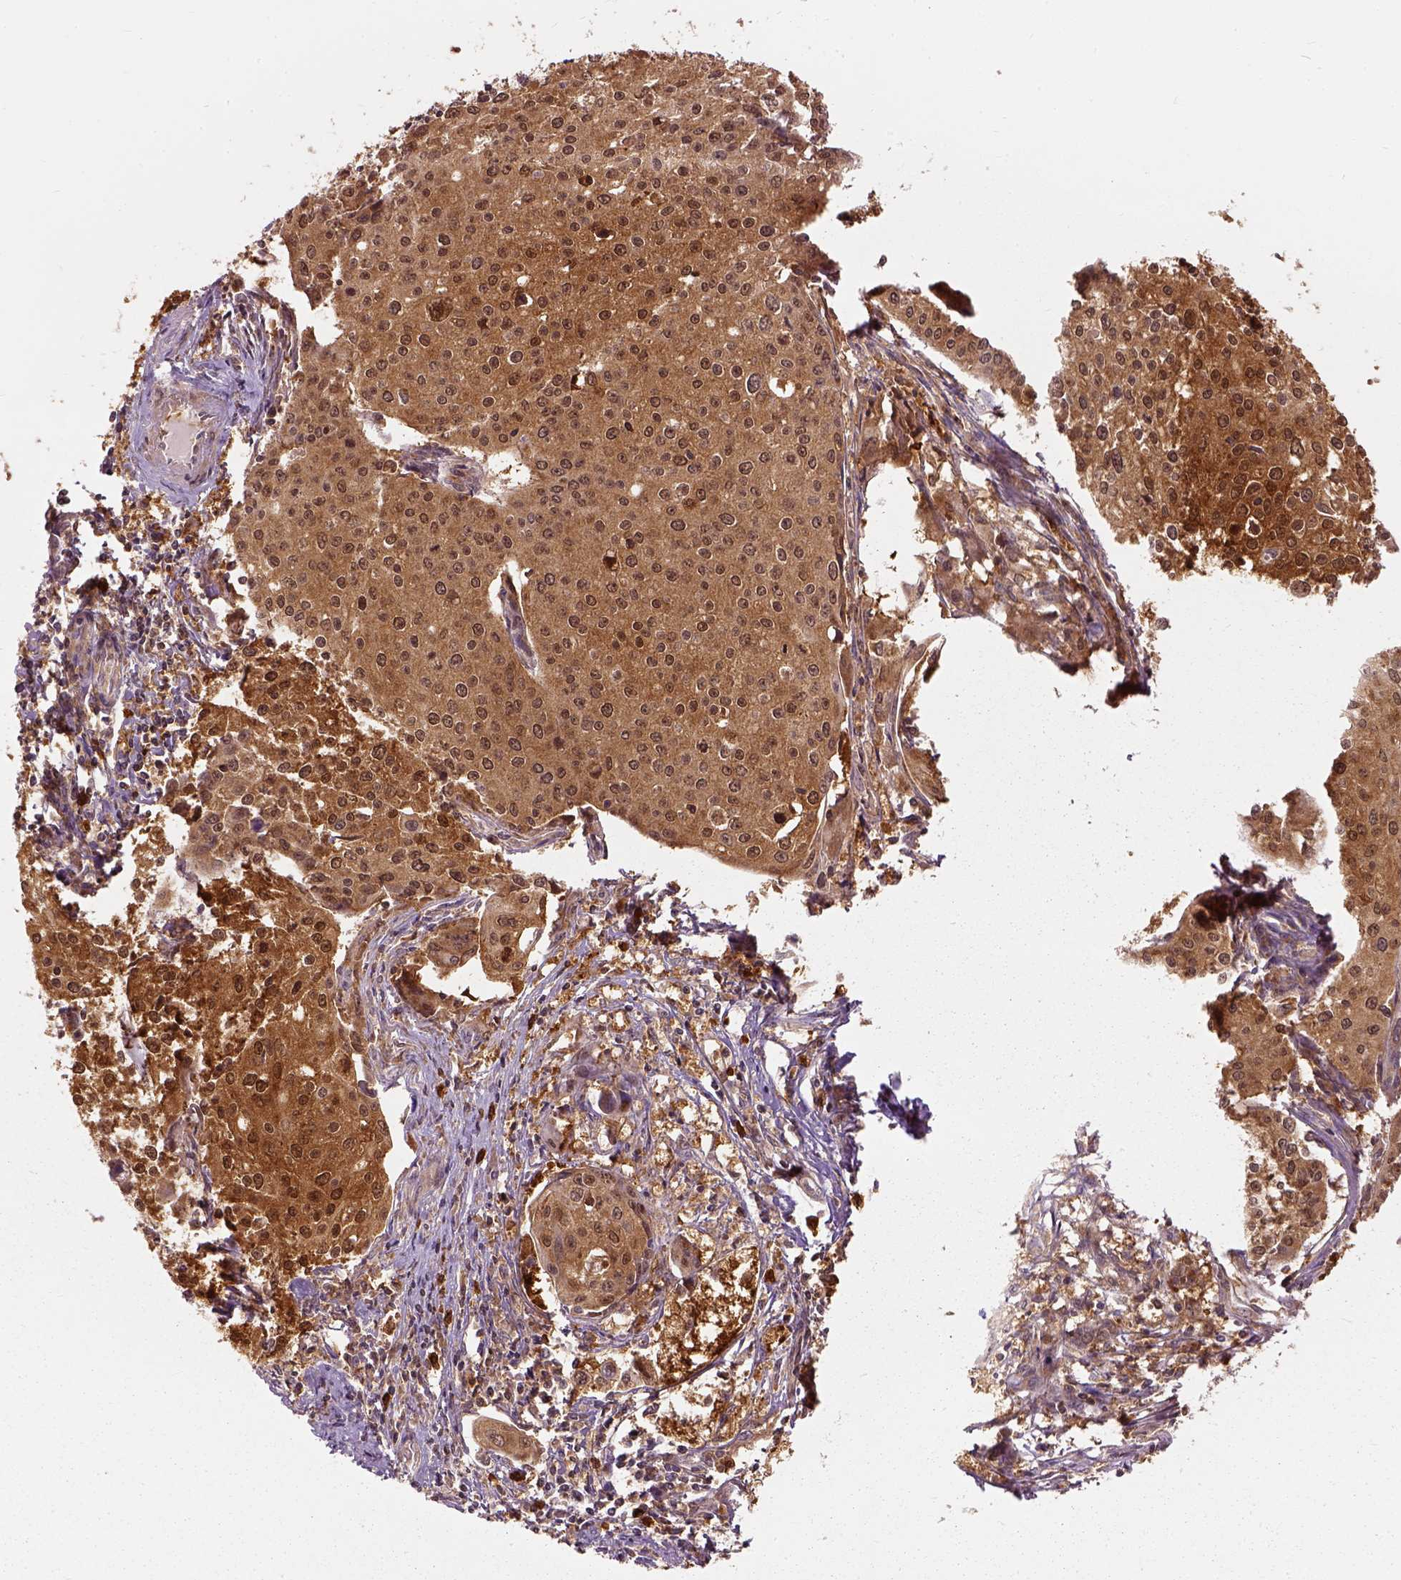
{"staining": {"intensity": "moderate", "quantity": ">75%", "location": "cytoplasmic/membranous"}, "tissue": "cervical cancer", "cell_type": "Tumor cells", "image_type": "cancer", "snomed": [{"axis": "morphology", "description": "Squamous cell carcinoma, NOS"}, {"axis": "topography", "description": "Cervix"}], "caption": "The immunohistochemical stain highlights moderate cytoplasmic/membranous staining in tumor cells of cervical squamous cell carcinoma tissue.", "gene": "GPI", "patient": {"sex": "female", "age": 38}}